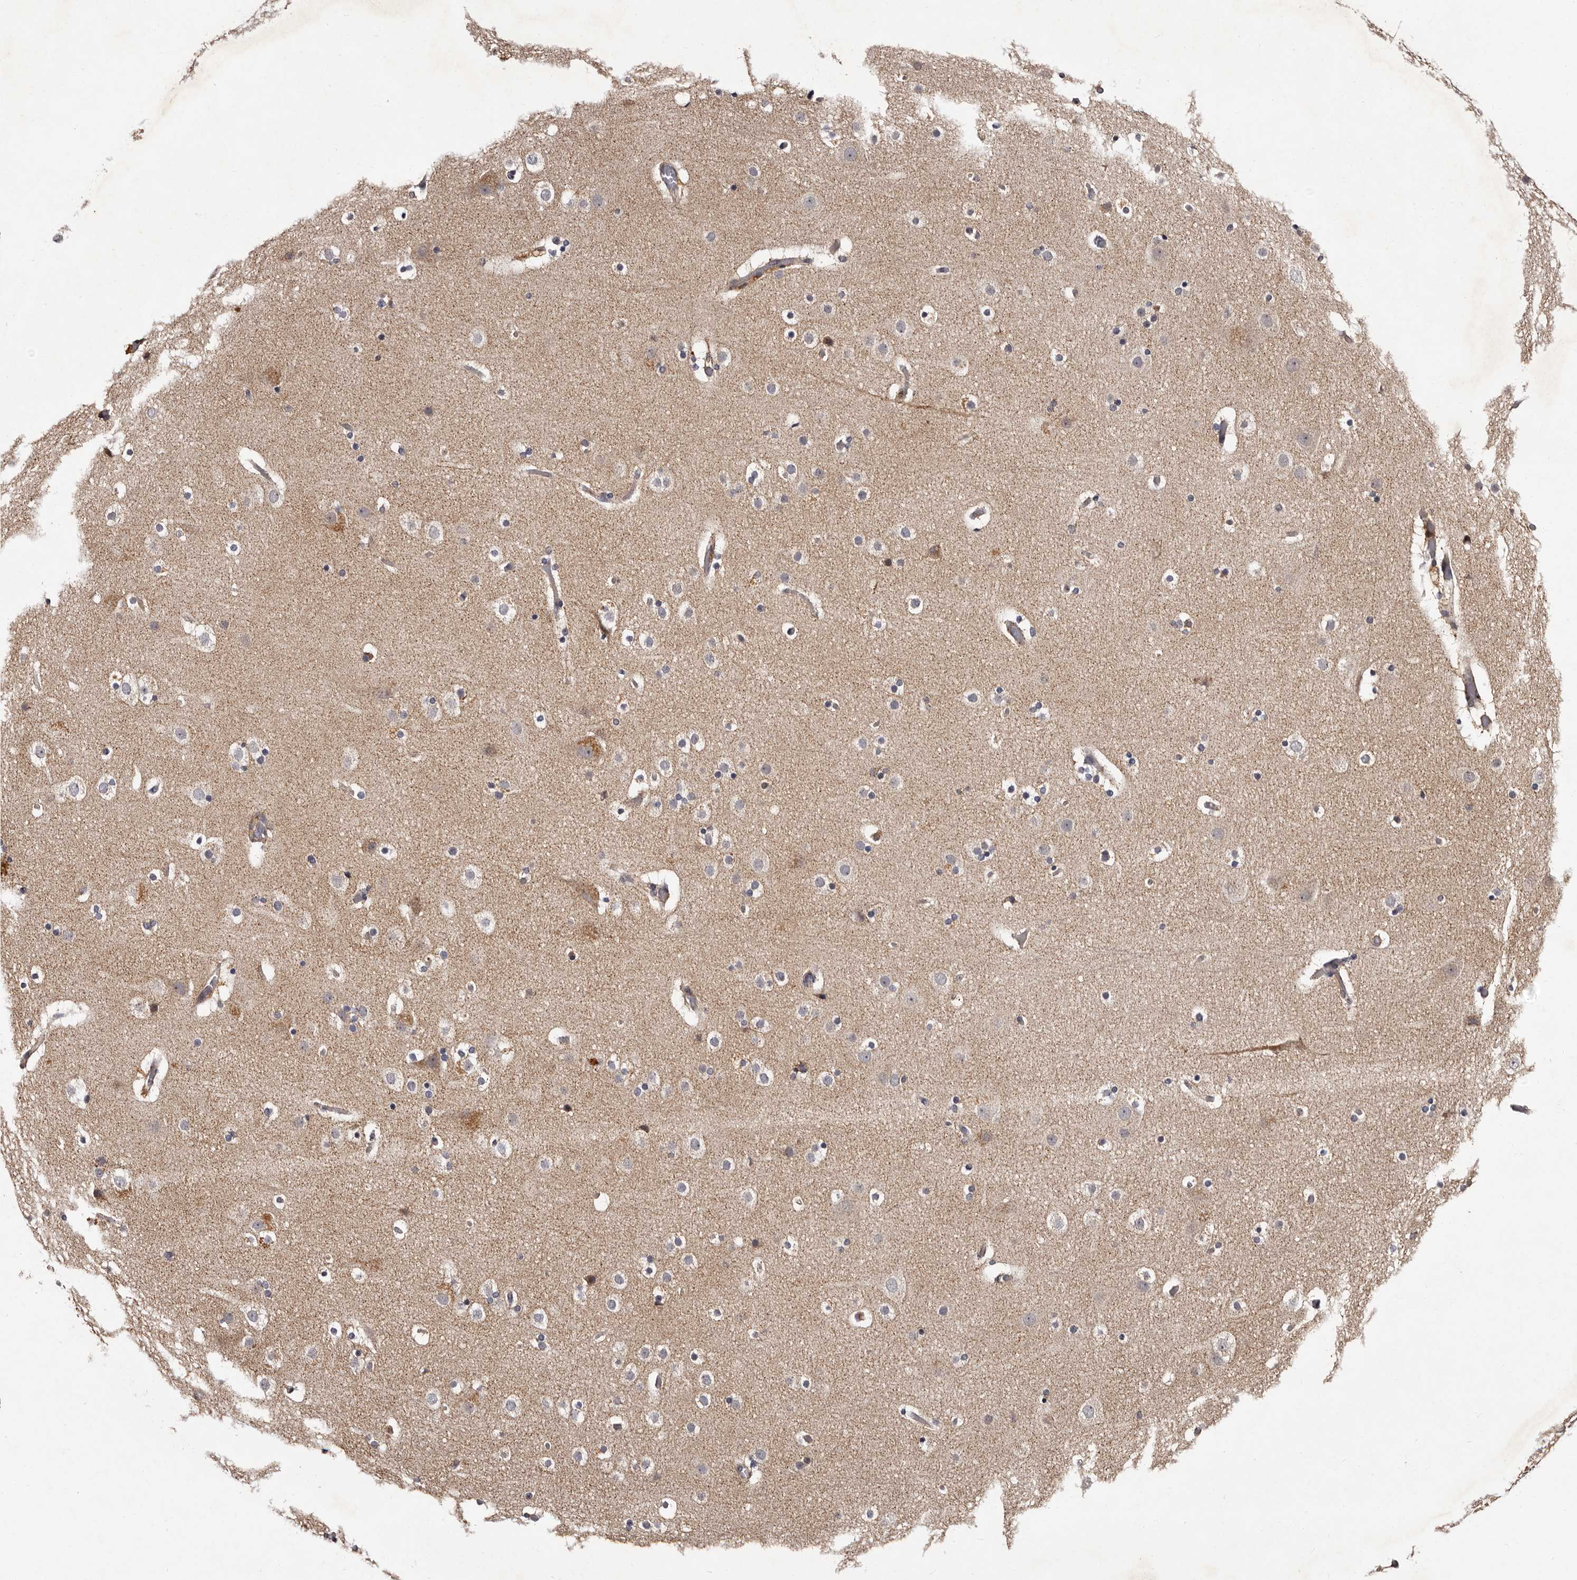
{"staining": {"intensity": "negative", "quantity": "none", "location": "none"}, "tissue": "cerebral cortex", "cell_type": "Endothelial cells", "image_type": "normal", "snomed": [{"axis": "morphology", "description": "Normal tissue, NOS"}, {"axis": "topography", "description": "Cerebral cortex"}], "caption": "DAB immunohistochemical staining of normal cerebral cortex exhibits no significant positivity in endothelial cells. (DAB IHC, high magnification).", "gene": "DNPH1", "patient": {"sex": "male", "age": 57}}